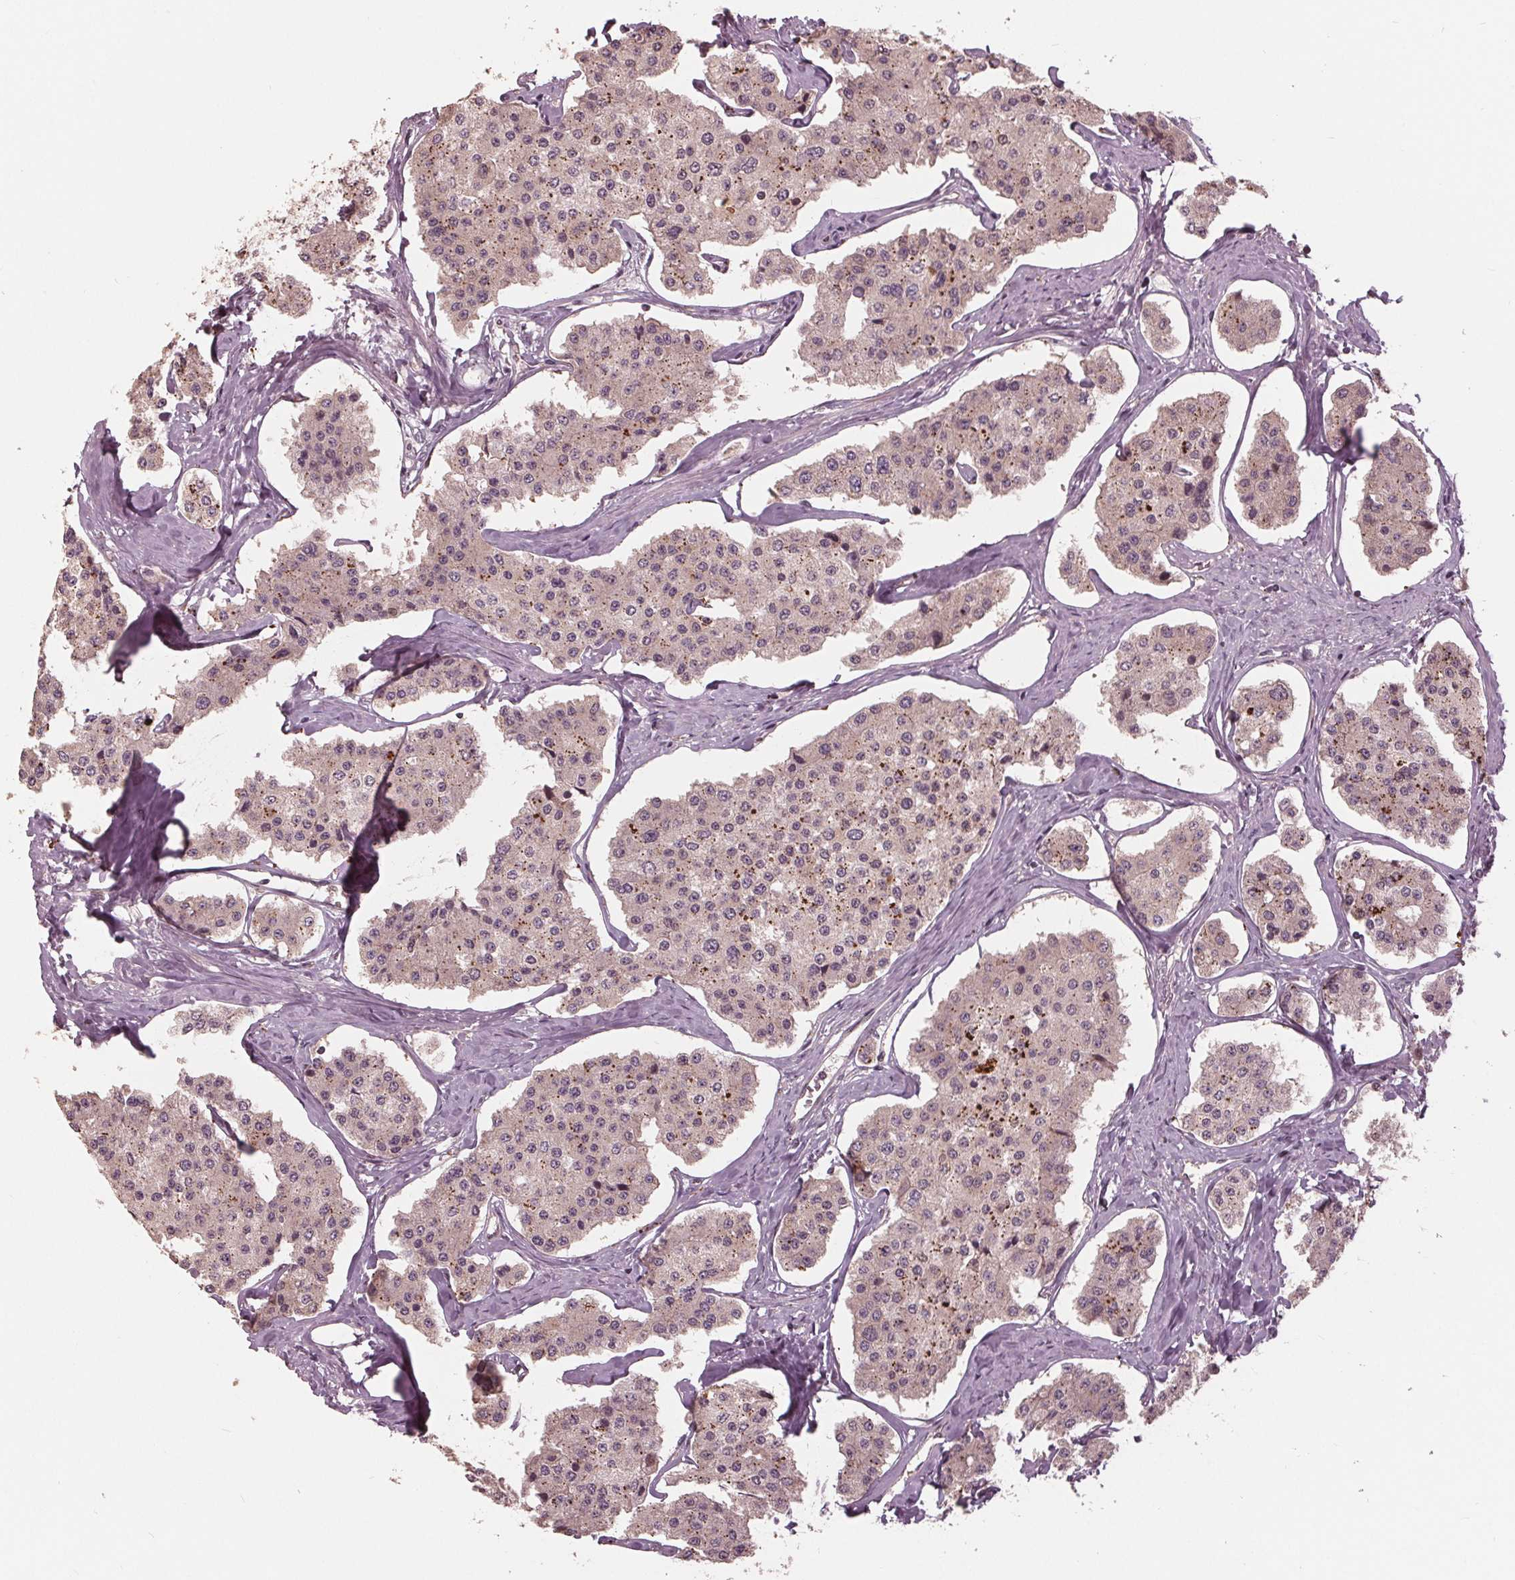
{"staining": {"intensity": "weak", "quantity": ">75%", "location": "cytoplasmic/membranous"}, "tissue": "carcinoid", "cell_type": "Tumor cells", "image_type": "cancer", "snomed": [{"axis": "morphology", "description": "Carcinoid, malignant, NOS"}, {"axis": "topography", "description": "Small intestine"}], "caption": "Malignant carcinoid was stained to show a protein in brown. There is low levels of weak cytoplasmic/membranous staining in about >75% of tumor cells.", "gene": "ZNF471", "patient": {"sex": "female", "age": 65}}